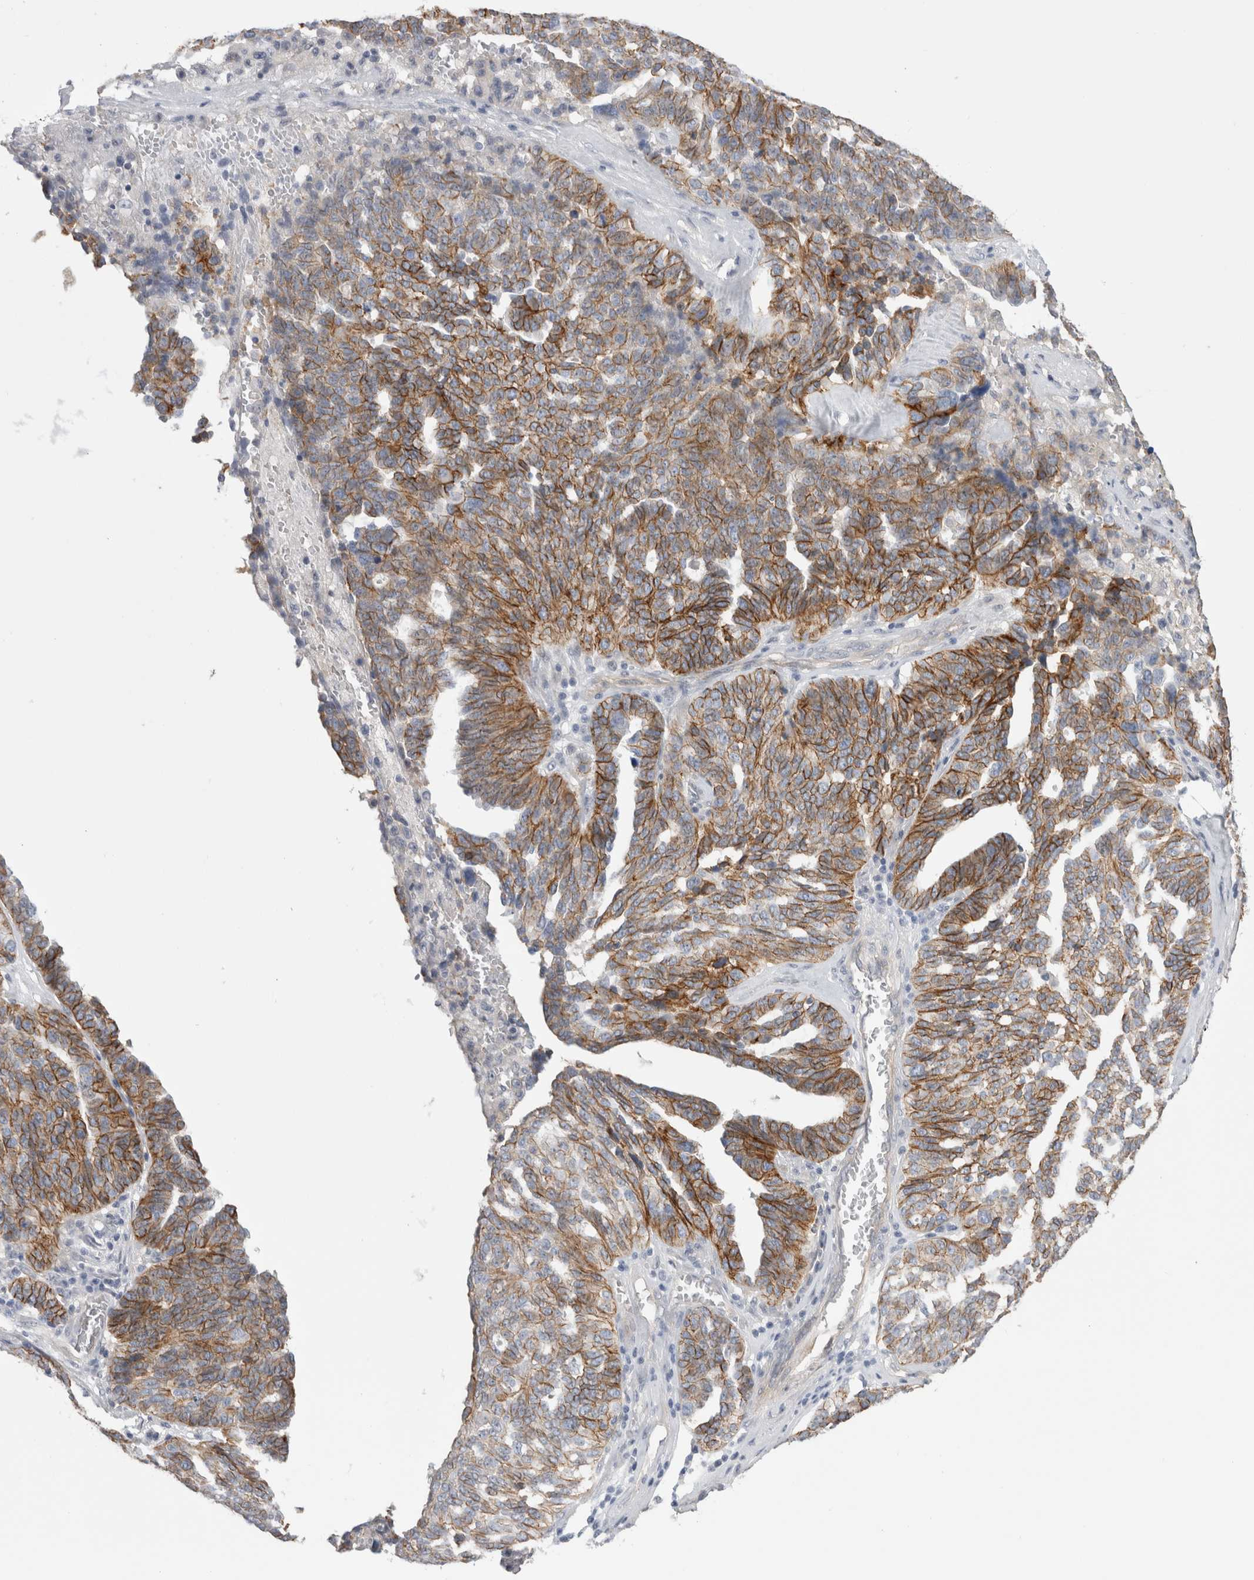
{"staining": {"intensity": "moderate", "quantity": ">75%", "location": "cytoplasmic/membranous"}, "tissue": "ovarian cancer", "cell_type": "Tumor cells", "image_type": "cancer", "snomed": [{"axis": "morphology", "description": "Cystadenocarcinoma, serous, NOS"}, {"axis": "topography", "description": "Ovary"}], "caption": "Ovarian cancer (serous cystadenocarcinoma) stained with a protein marker exhibits moderate staining in tumor cells.", "gene": "VANGL1", "patient": {"sex": "female", "age": 59}}